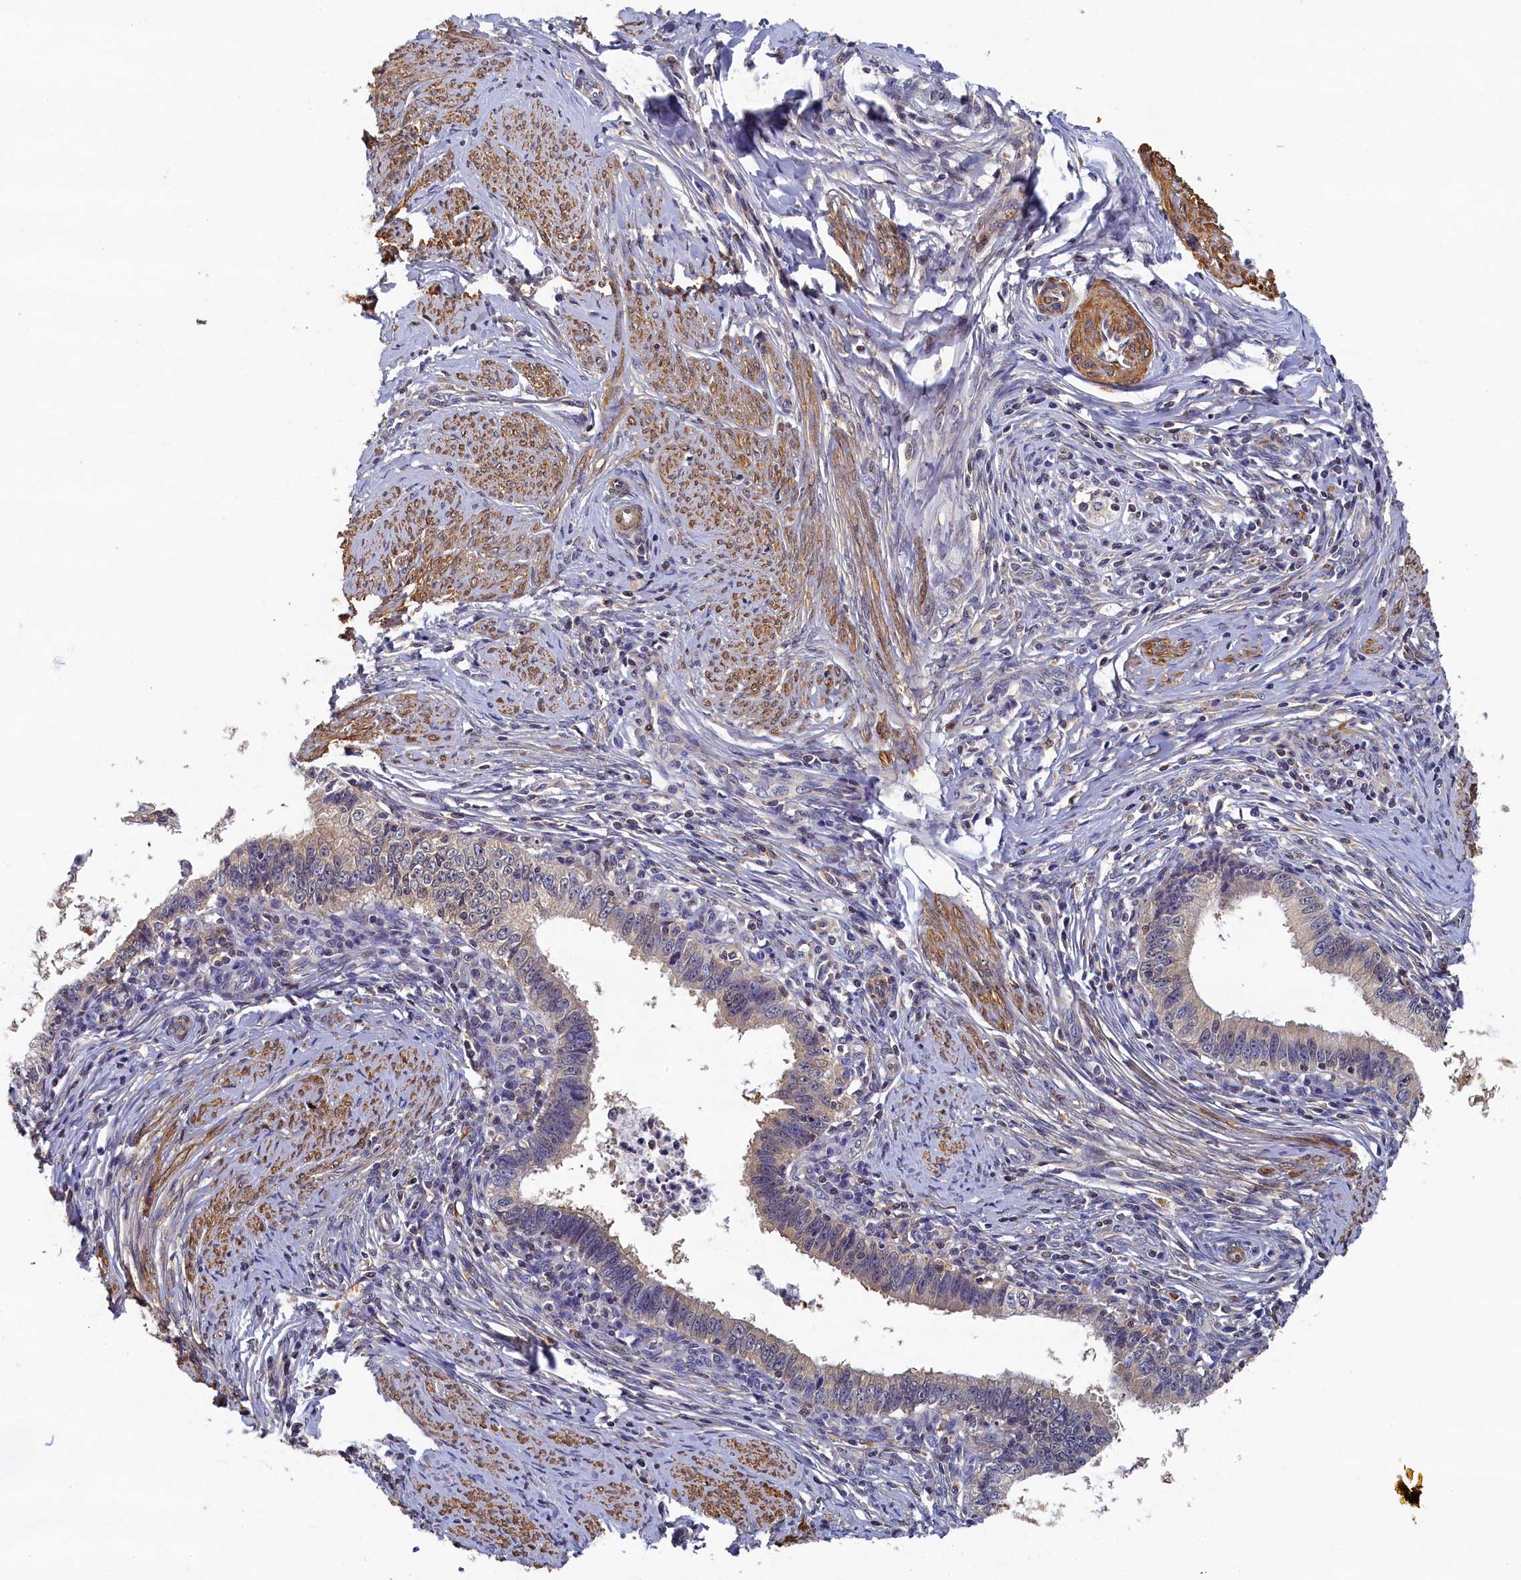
{"staining": {"intensity": "weak", "quantity": "<25%", "location": "cytoplasmic/membranous"}, "tissue": "cervical cancer", "cell_type": "Tumor cells", "image_type": "cancer", "snomed": [{"axis": "morphology", "description": "Adenocarcinoma, NOS"}, {"axis": "topography", "description": "Cervix"}], "caption": "High magnification brightfield microscopy of adenocarcinoma (cervical) stained with DAB (brown) and counterstained with hematoxylin (blue): tumor cells show no significant expression.", "gene": "TBCB", "patient": {"sex": "female", "age": 36}}